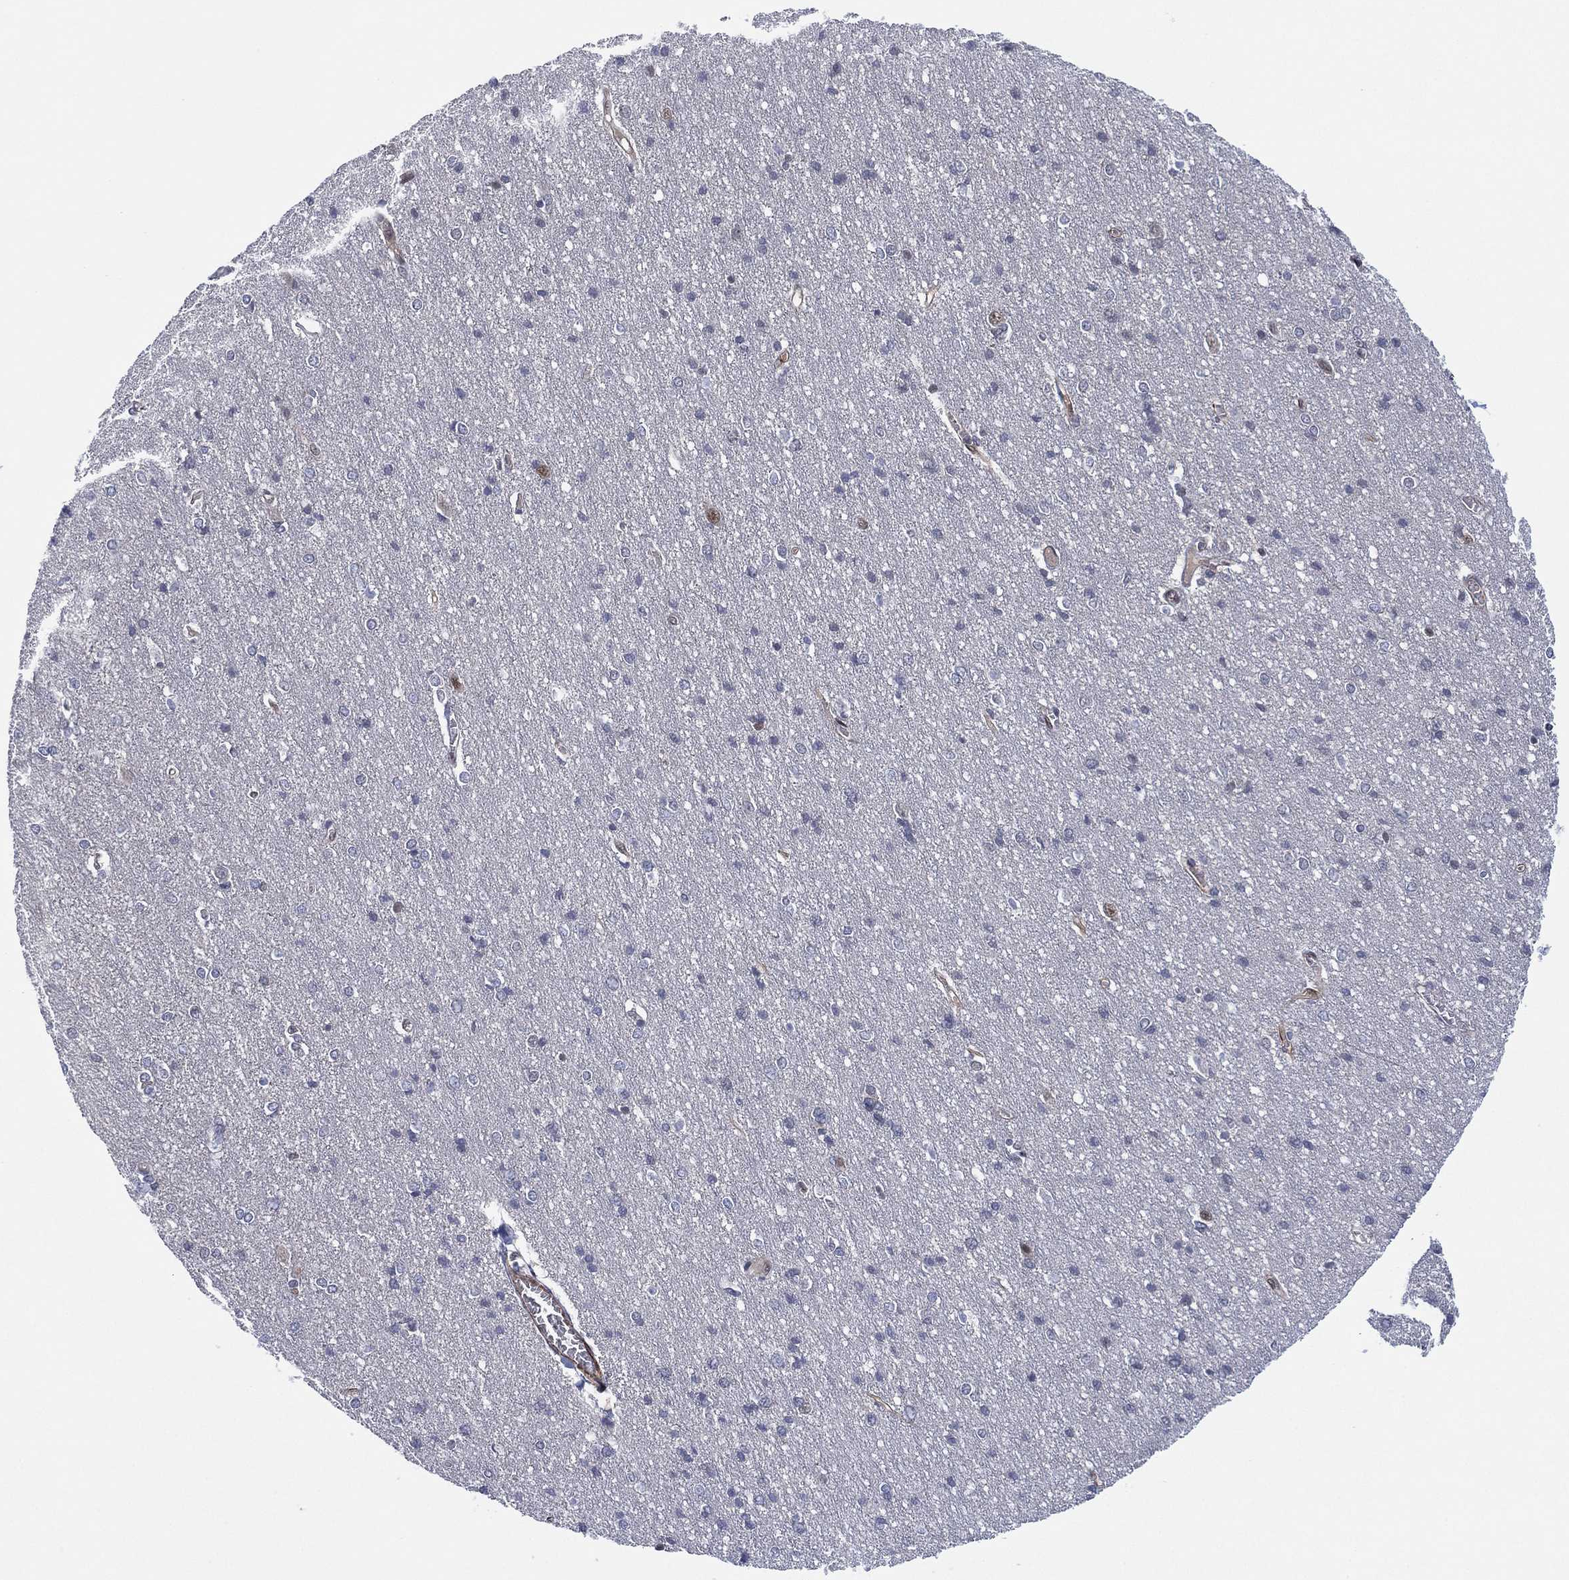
{"staining": {"intensity": "strong", "quantity": ">75%", "location": "cytoplasmic/membranous"}, "tissue": "cerebral cortex", "cell_type": "Endothelial cells", "image_type": "normal", "snomed": [{"axis": "morphology", "description": "Normal tissue, NOS"}, {"axis": "topography", "description": "Cerebral cortex"}], "caption": "Immunohistochemical staining of unremarkable cerebral cortex demonstrates strong cytoplasmic/membranous protein positivity in about >75% of endothelial cells. The protein is stained brown, and the nuclei are stained in blue (DAB IHC with brightfield microscopy, high magnification).", "gene": "GSE1", "patient": {"sex": "male", "age": 37}}